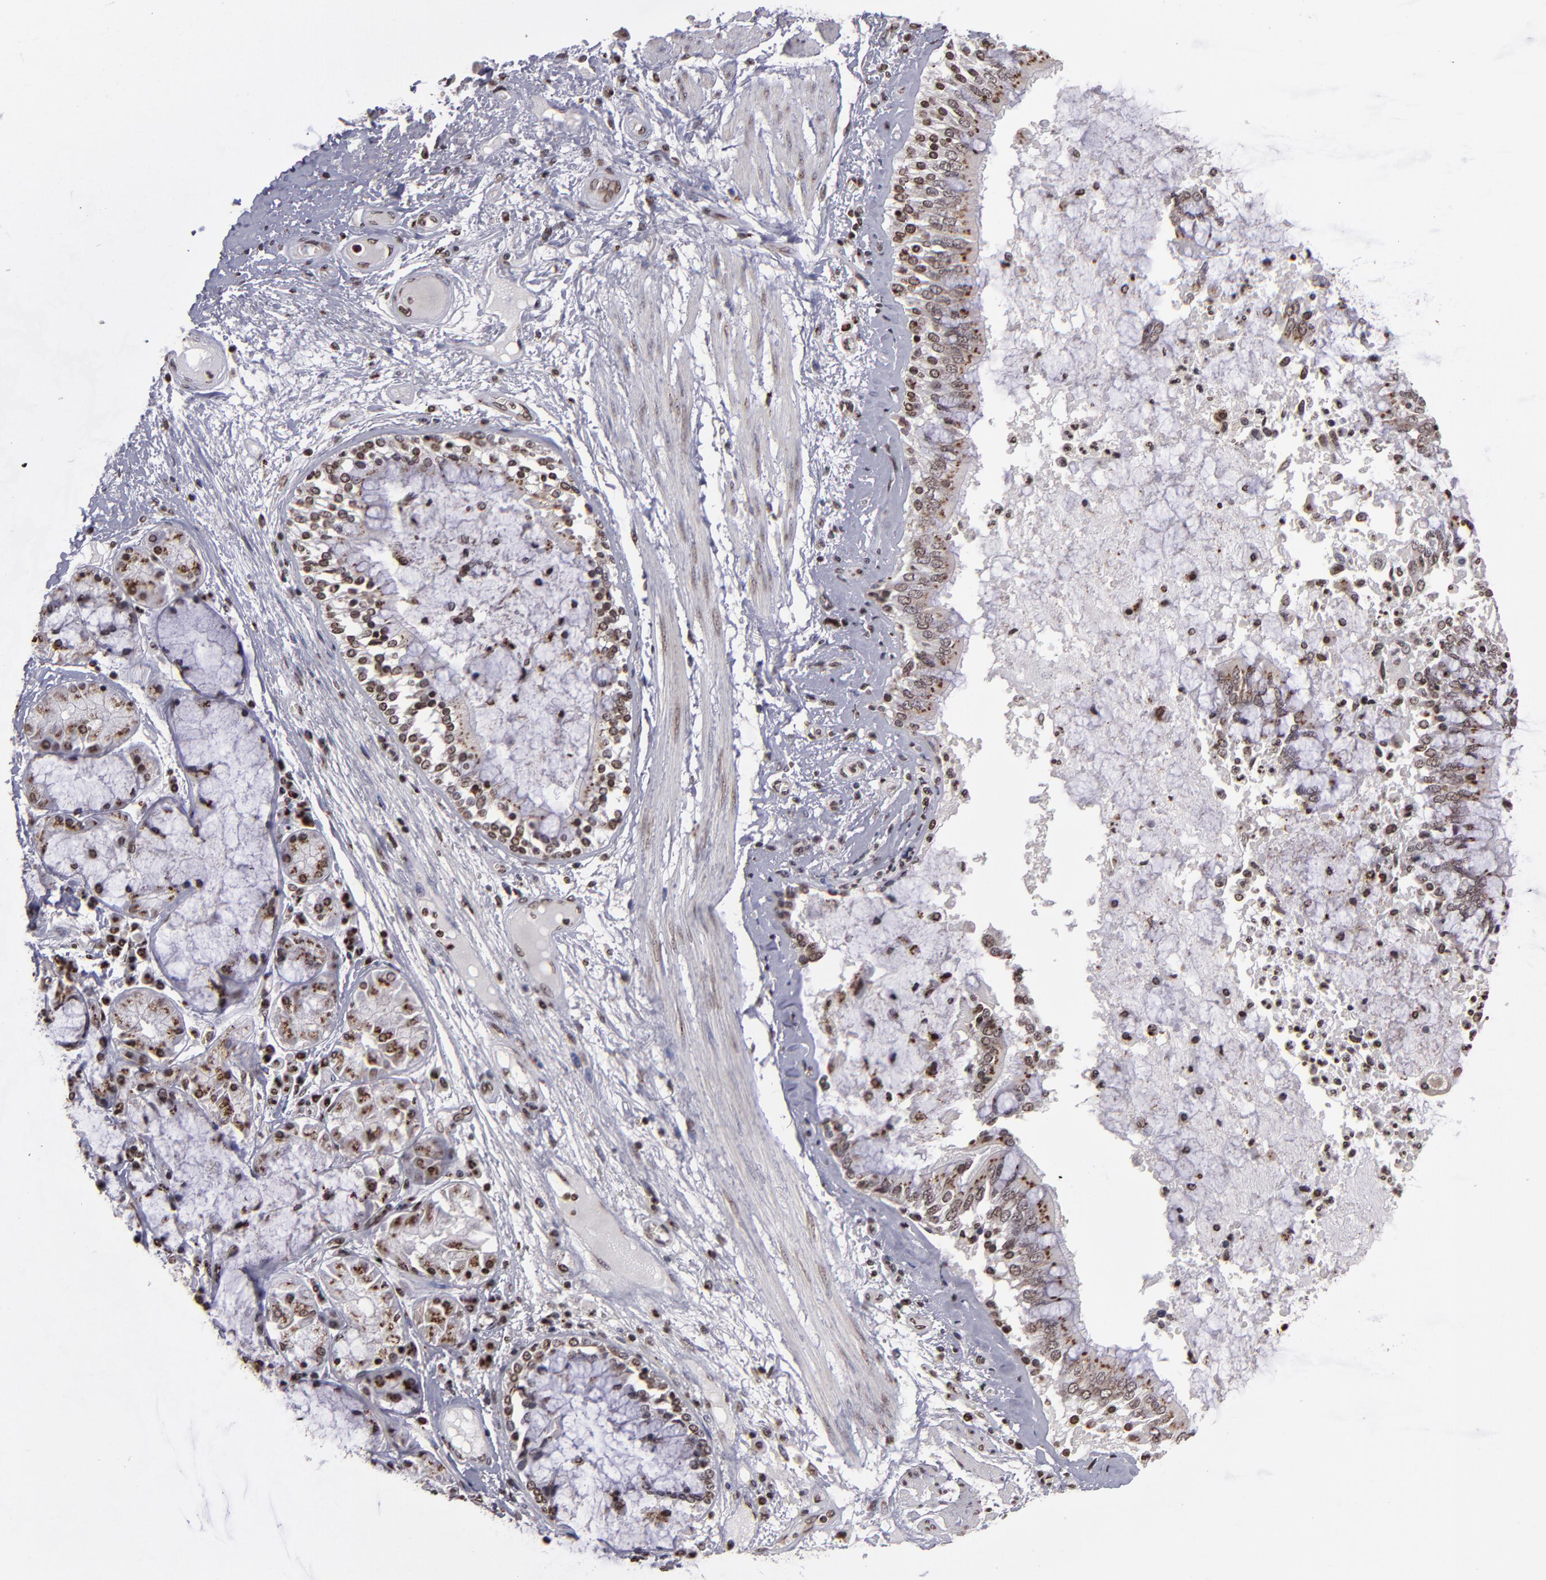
{"staining": {"intensity": "moderate", "quantity": ">75%", "location": "cytoplasmic/membranous,nuclear"}, "tissue": "bronchus", "cell_type": "Respiratory epithelial cells", "image_type": "normal", "snomed": [{"axis": "morphology", "description": "Normal tissue, NOS"}, {"axis": "topography", "description": "Cartilage tissue"}, {"axis": "topography", "description": "Bronchus"}, {"axis": "topography", "description": "Lung"}], "caption": "Bronchus stained with DAB immunohistochemistry reveals medium levels of moderate cytoplasmic/membranous,nuclear positivity in approximately >75% of respiratory epithelial cells. Using DAB (brown) and hematoxylin (blue) stains, captured at high magnification using brightfield microscopy.", "gene": "CSDC2", "patient": {"sex": "female", "age": 49}}